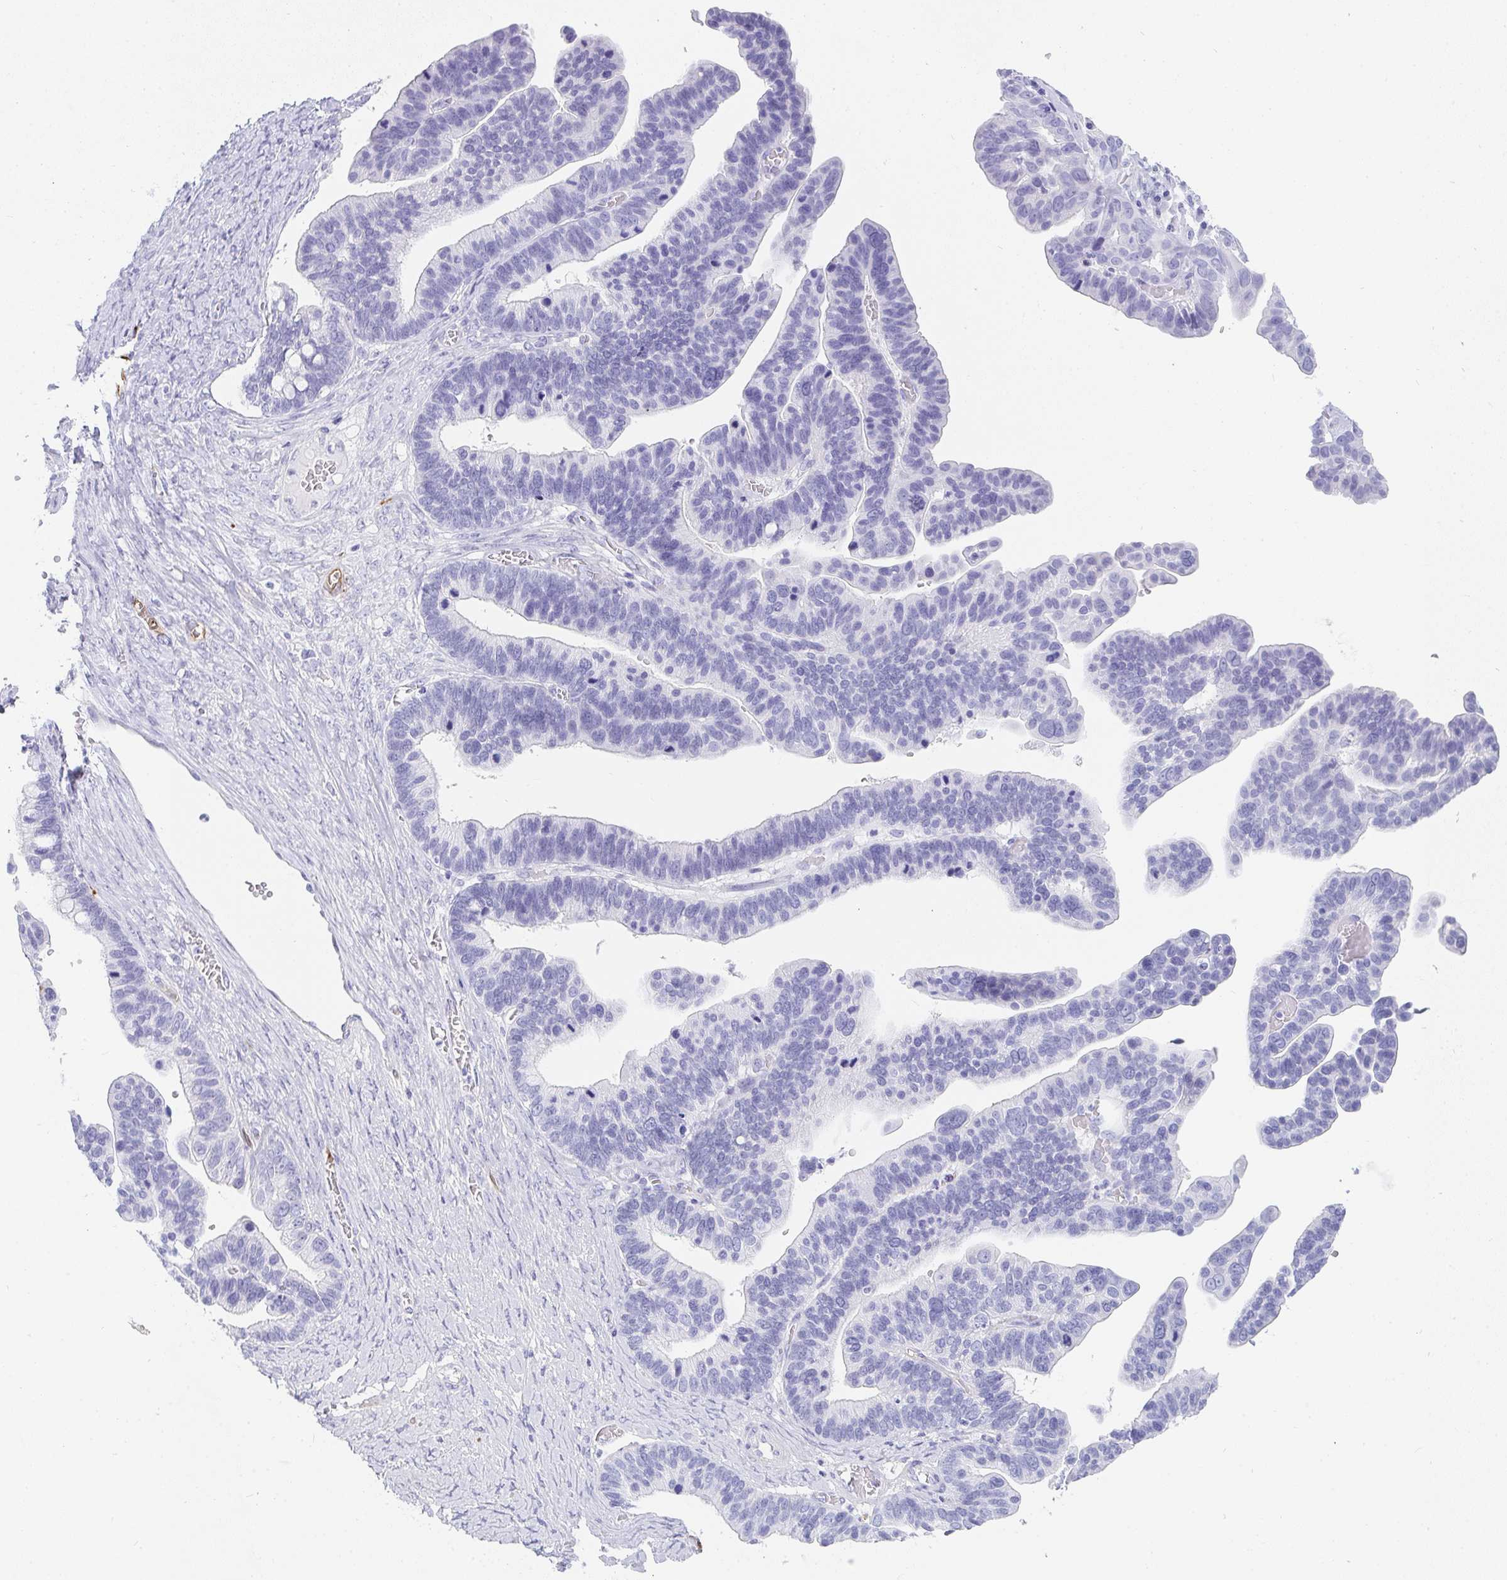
{"staining": {"intensity": "negative", "quantity": "none", "location": "none"}, "tissue": "ovarian cancer", "cell_type": "Tumor cells", "image_type": "cancer", "snomed": [{"axis": "morphology", "description": "Cystadenocarcinoma, serous, NOS"}, {"axis": "topography", "description": "Ovary"}], "caption": "An IHC histopathology image of serous cystadenocarcinoma (ovarian) is shown. There is no staining in tumor cells of serous cystadenocarcinoma (ovarian).", "gene": "PRND", "patient": {"sex": "female", "age": 56}}